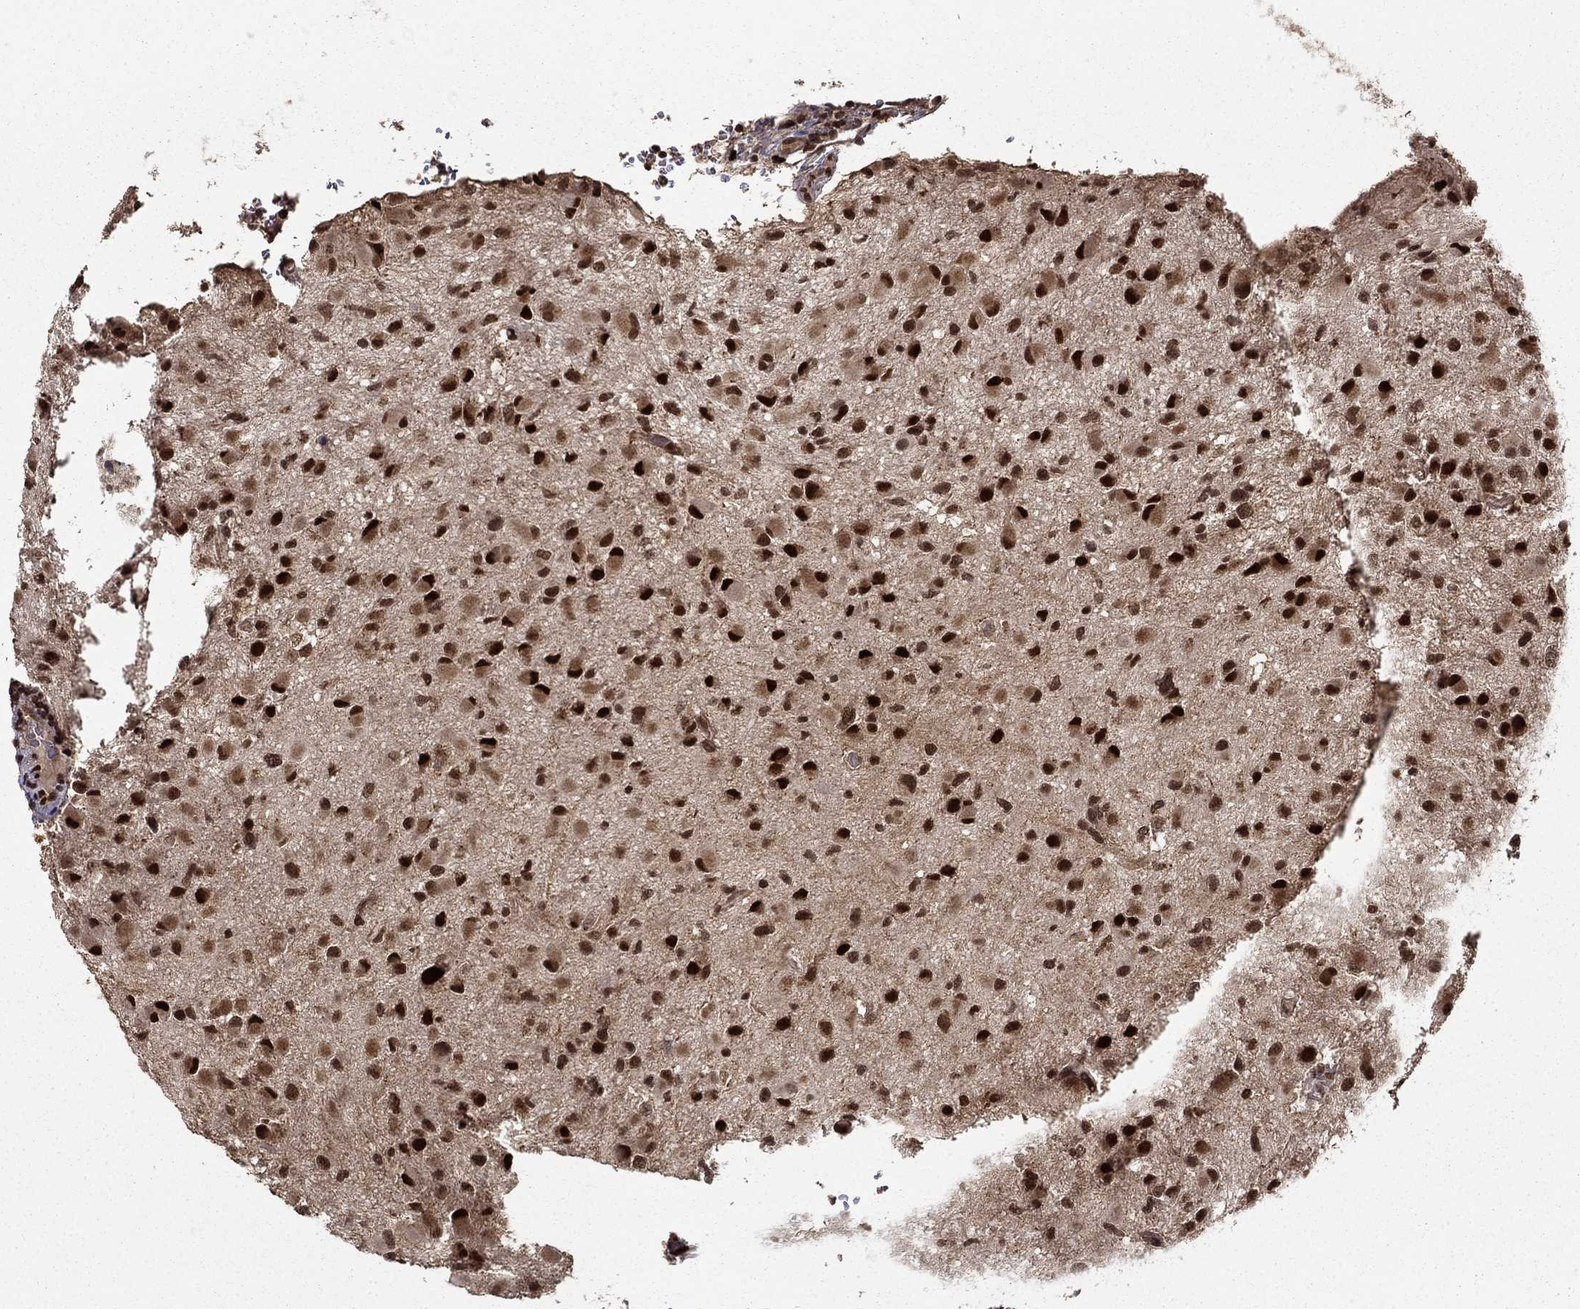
{"staining": {"intensity": "strong", "quantity": ">75%", "location": "nuclear"}, "tissue": "glioma", "cell_type": "Tumor cells", "image_type": "cancer", "snomed": [{"axis": "morphology", "description": "Glioma, malignant, Low grade"}, {"axis": "topography", "description": "Brain"}], "caption": "Human glioma stained with a brown dye exhibits strong nuclear positive expression in about >75% of tumor cells.", "gene": "CDCA7L", "patient": {"sex": "female", "age": 32}}